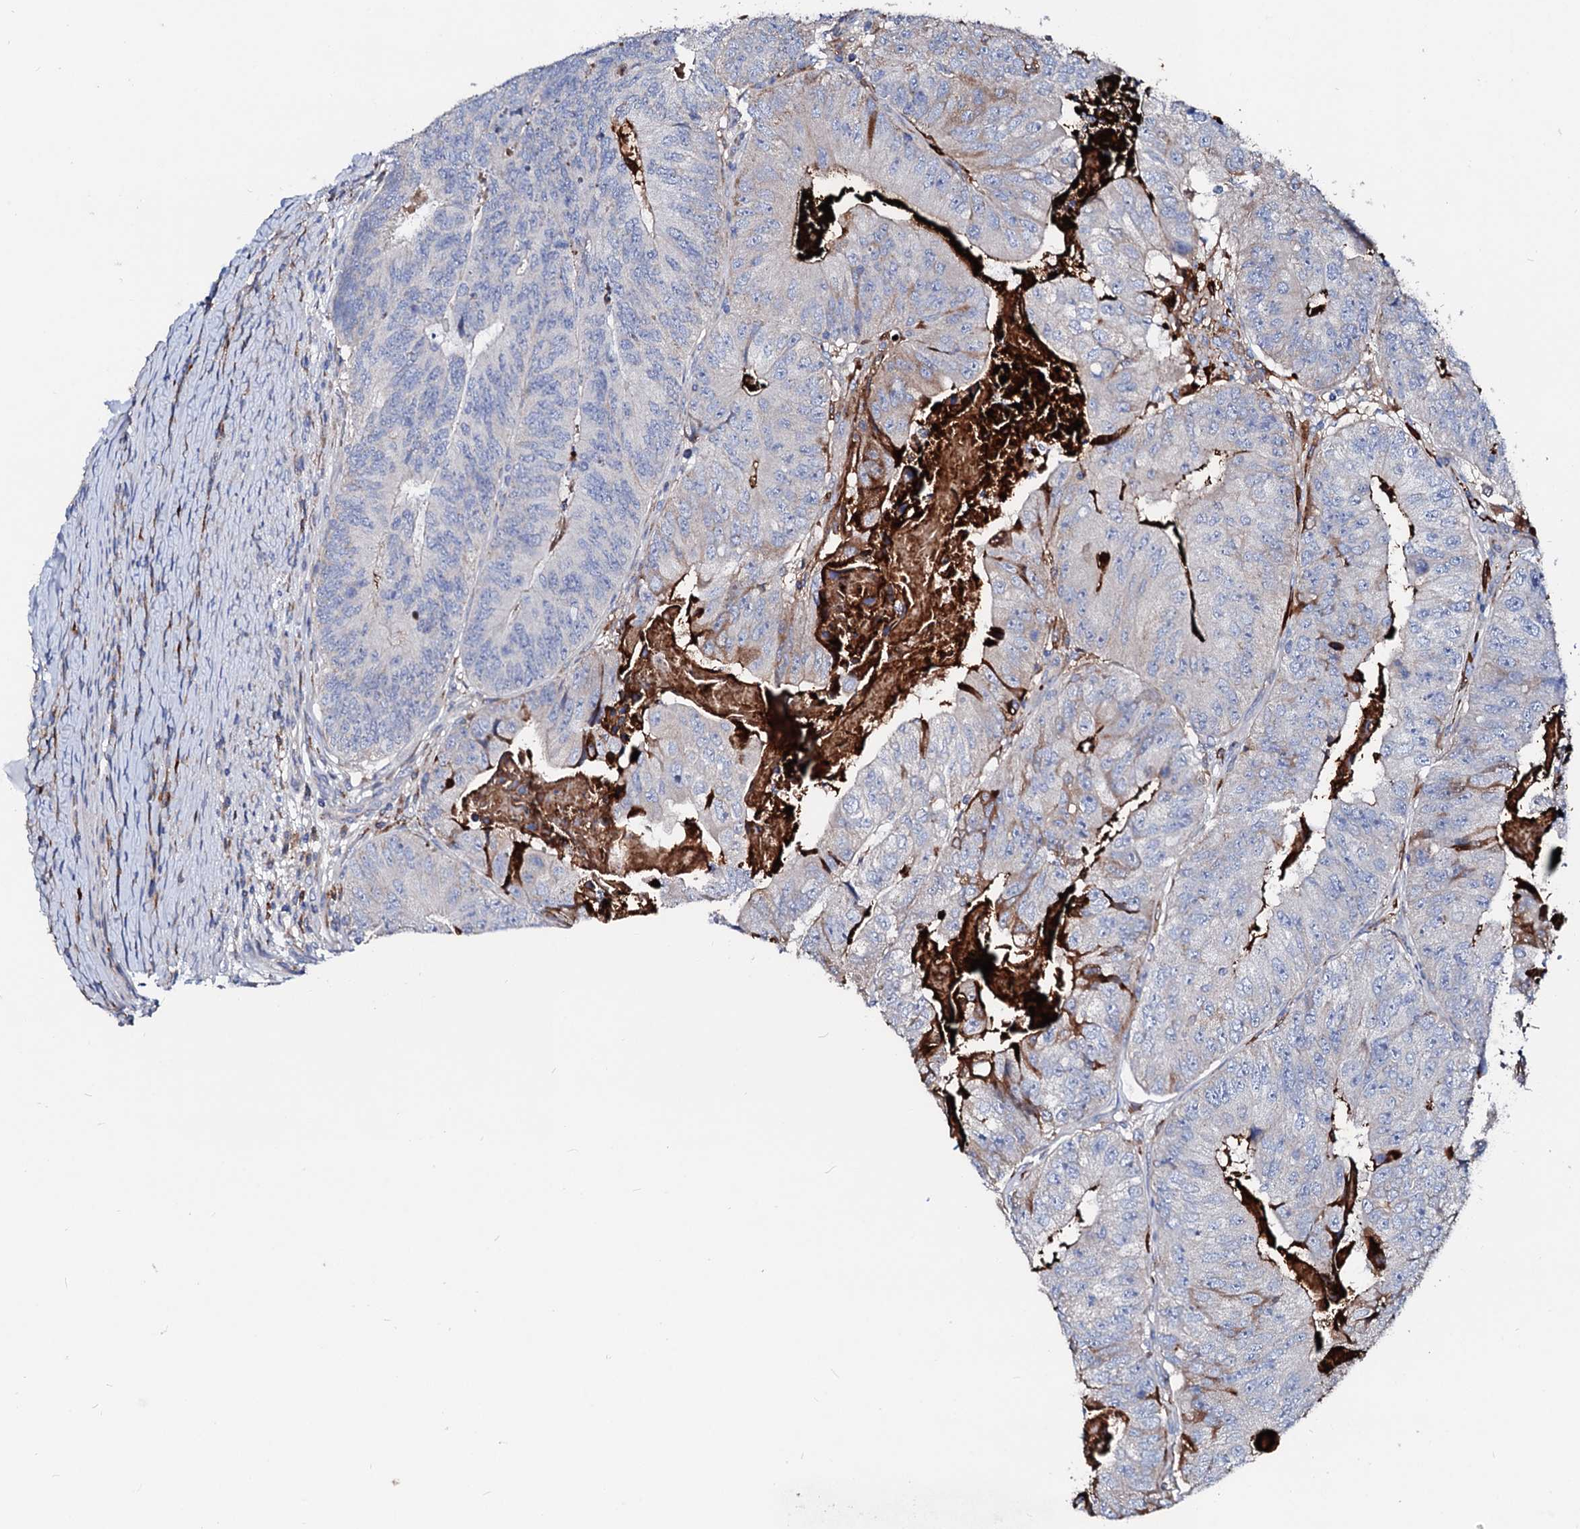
{"staining": {"intensity": "moderate", "quantity": "<25%", "location": "cytoplasmic/membranous"}, "tissue": "colorectal cancer", "cell_type": "Tumor cells", "image_type": "cancer", "snomed": [{"axis": "morphology", "description": "Adenocarcinoma, NOS"}, {"axis": "topography", "description": "Colon"}], "caption": "Brown immunohistochemical staining in colorectal adenocarcinoma shows moderate cytoplasmic/membranous positivity in approximately <25% of tumor cells.", "gene": "SLC10A7", "patient": {"sex": "female", "age": 67}}